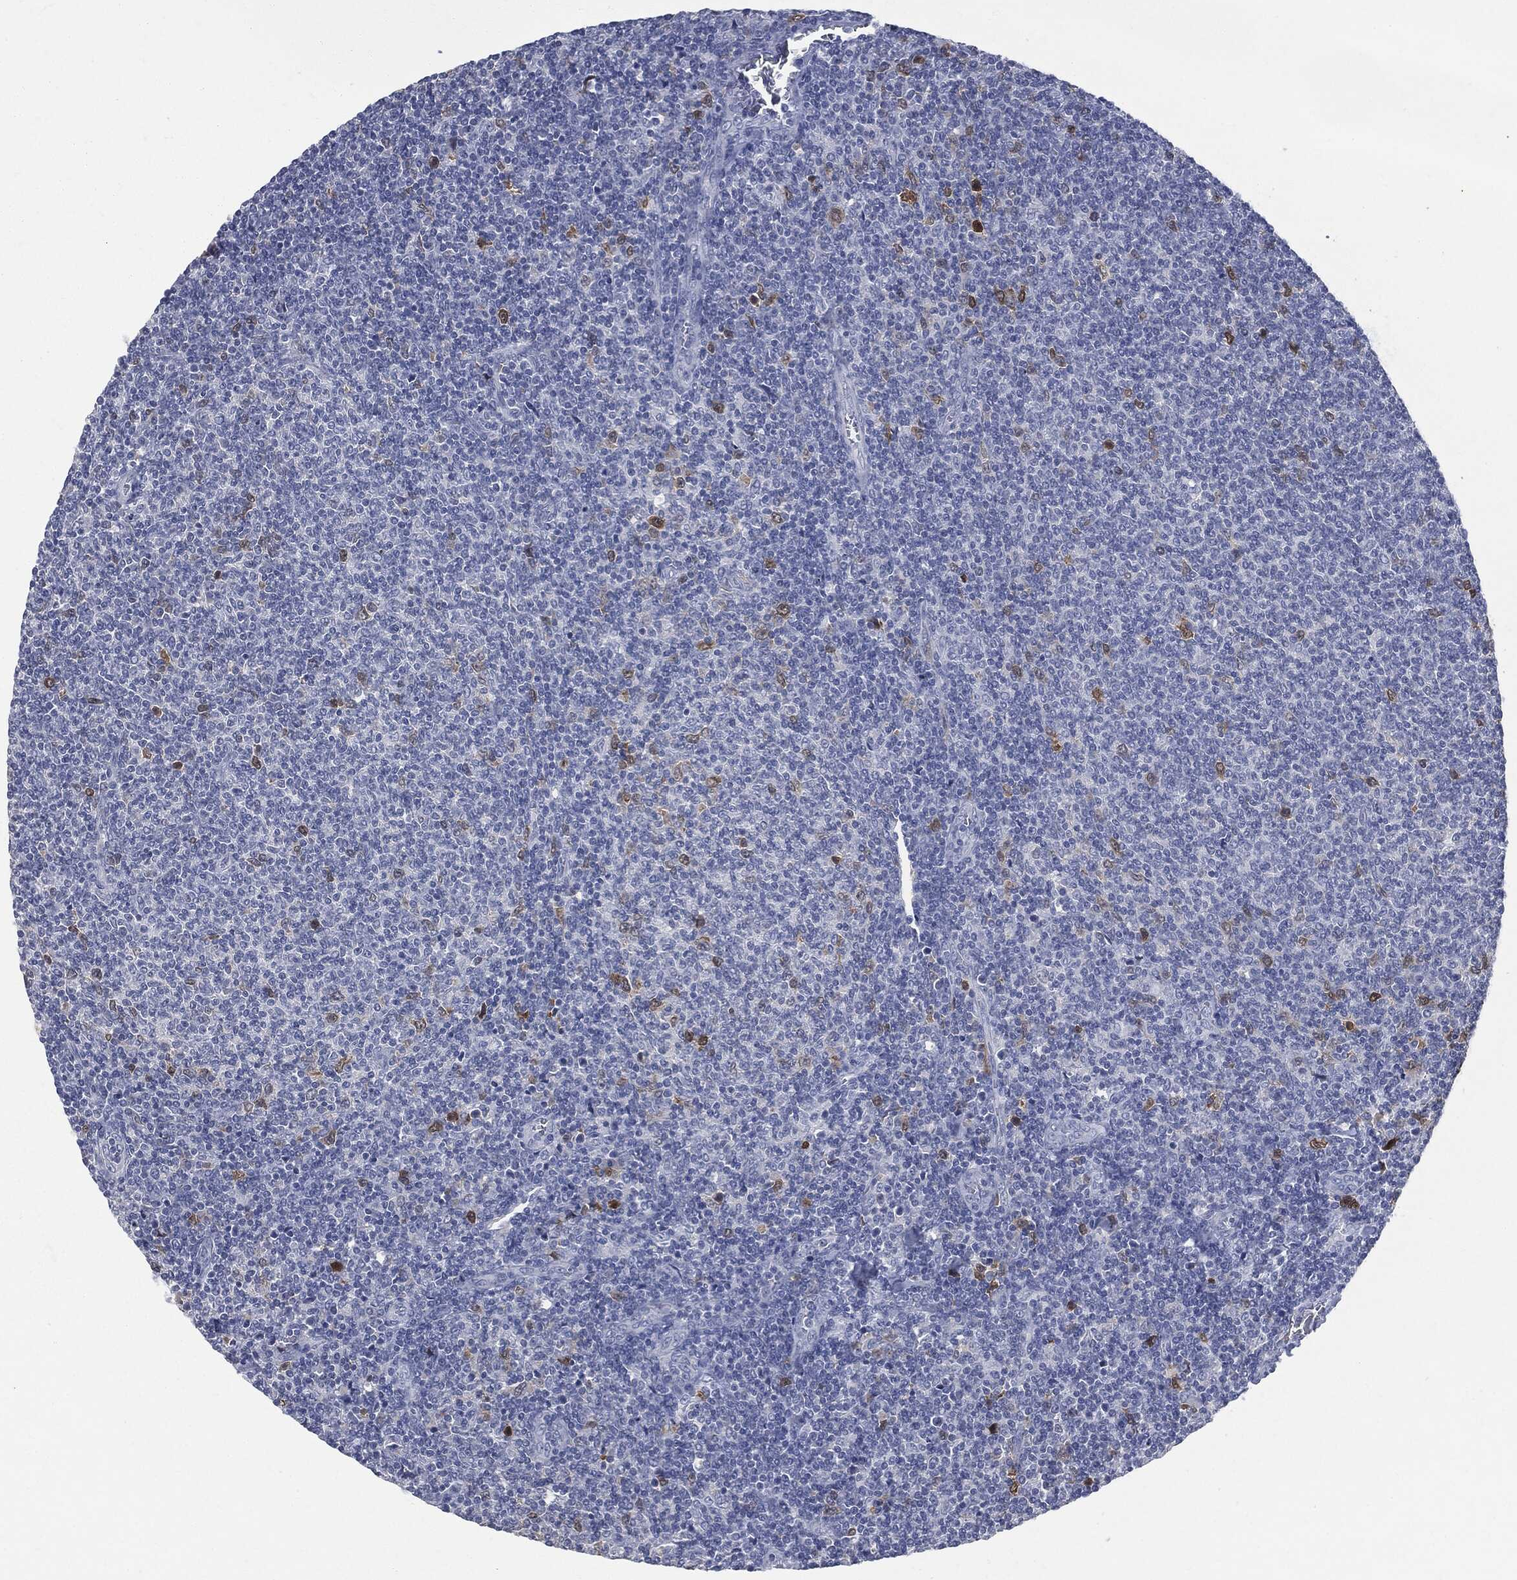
{"staining": {"intensity": "strong", "quantity": "<25%", "location": "cytoplasmic/membranous"}, "tissue": "lymphoma", "cell_type": "Tumor cells", "image_type": "cancer", "snomed": [{"axis": "morphology", "description": "Malignant lymphoma, non-Hodgkin's type, Low grade"}, {"axis": "topography", "description": "Lymph node"}], "caption": "A high-resolution image shows immunohistochemistry staining of lymphoma, which exhibits strong cytoplasmic/membranous staining in approximately <25% of tumor cells.", "gene": "UBE2C", "patient": {"sex": "male", "age": 52}}